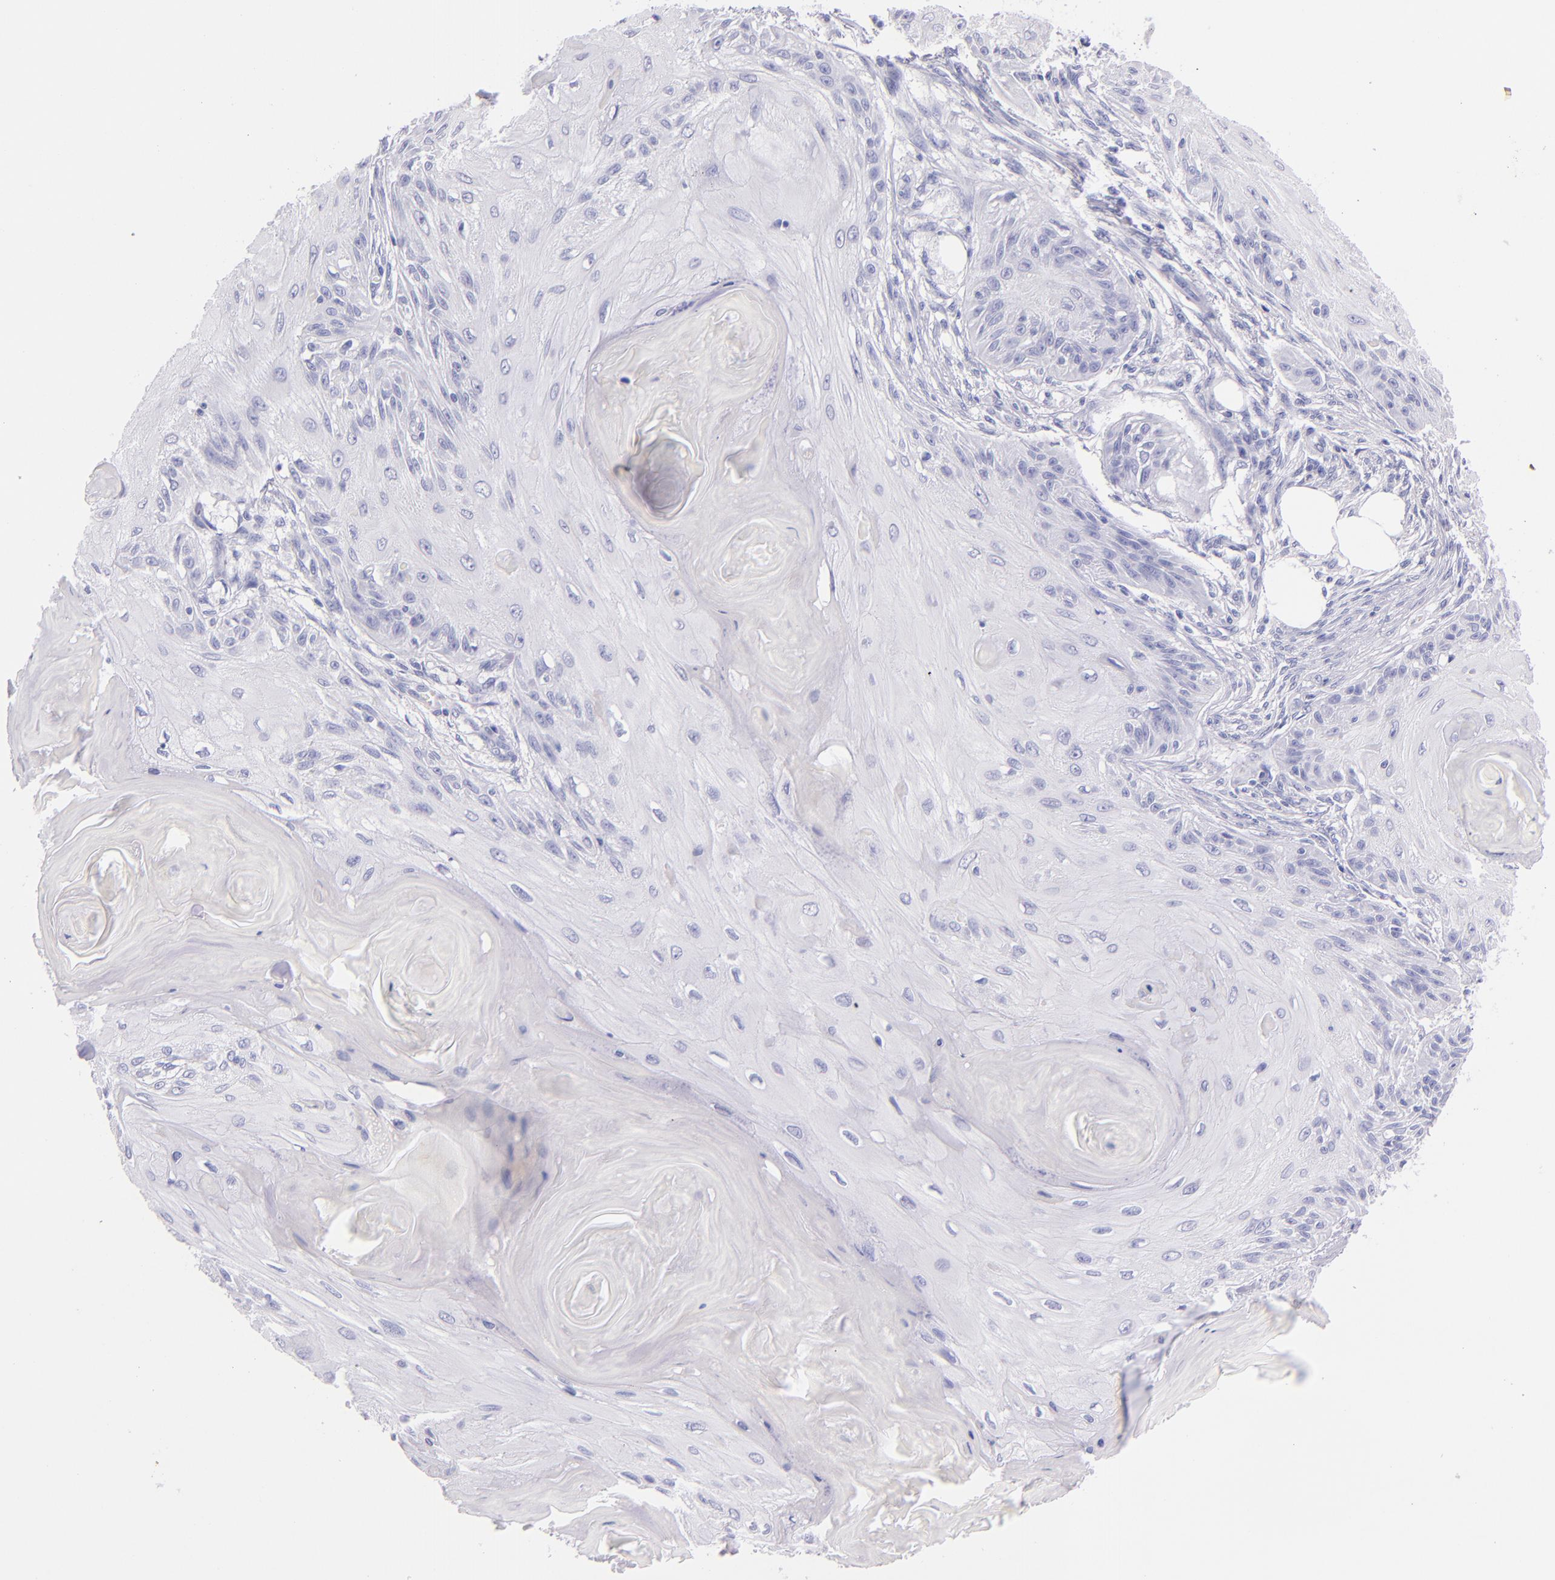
{"staining": {"intensity": "negative", "quantity": "none", "location": "none"}, "tissue": "skin cancer", "cell_type": "Tumor cells", "image_type": "cancer", "snomed": [{"axis": "morphology", "description": "Squamous cell carcinoma, NOS"}, {"axis": "topography", "description": "Skin"}], "caption": "A micrograph of human skin cancer (squamous cell carcinoma) is negative for staining in tumor cells. (DAB immunohistochemistry (IHC), high magnification).", "gene": "SFTPB", "patient": {"sex": "female", "age": 88}}